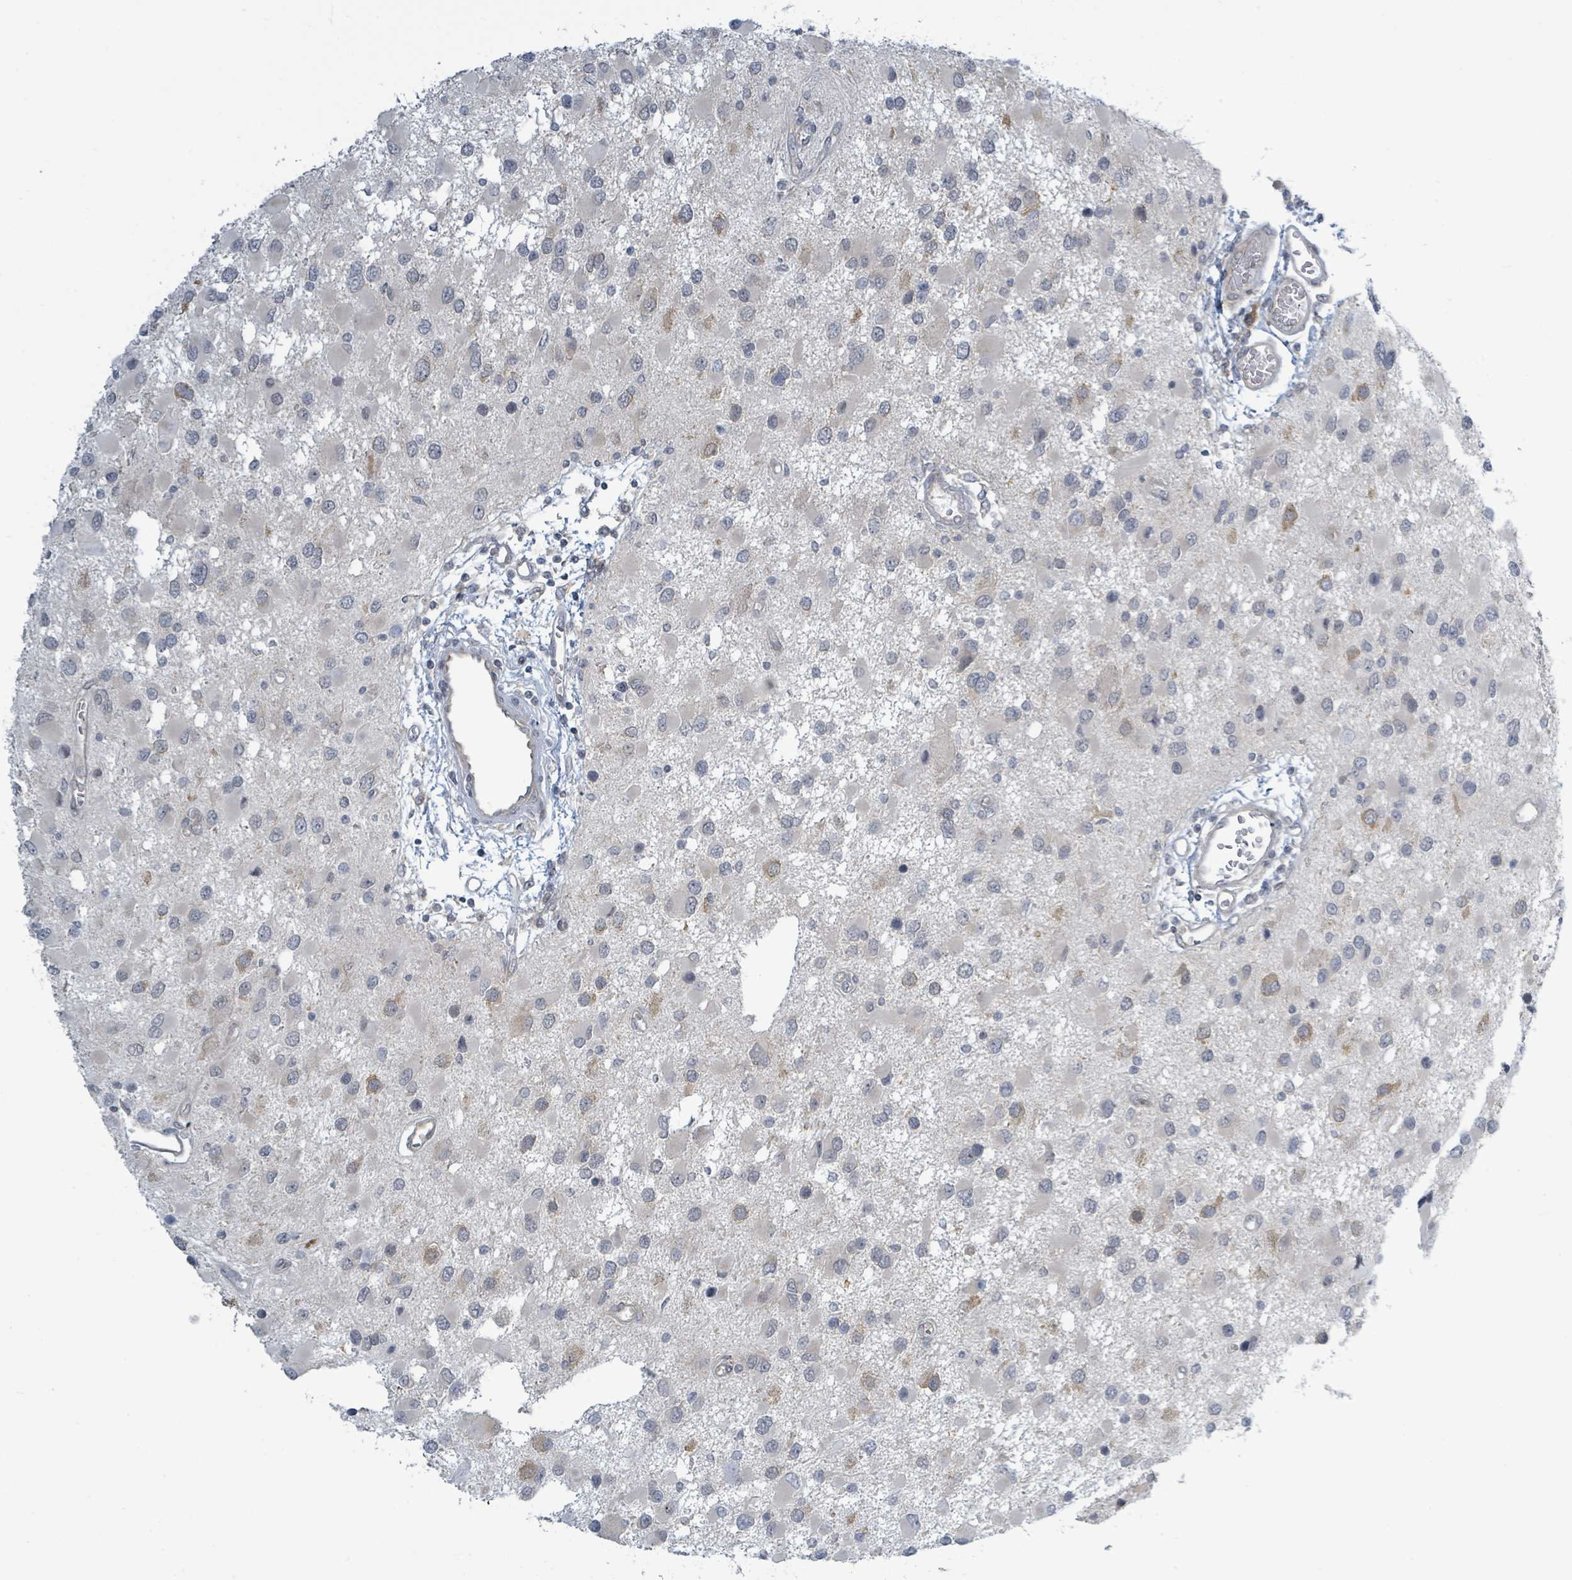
{"staining": {"intensity": "negative", "quantity": "none", "location": "none"}, "tissue": "glioma", "cell_type": "Tumor cells", "image_type": "cancer", "snomed": [{"axis": "morphology", "description": "Glioma, malignant, High grade"}, {"axis": "topography", "description": "Brain"}], "caption": "This micrograph is of high-grade glioma (malignant) stained with IHC to label a protein in brown with the nuclei are counter-stained blue. There is no expression in tumor cells.", "gene": "RPL32", "patient": {"sex": "male", "age": 53}}